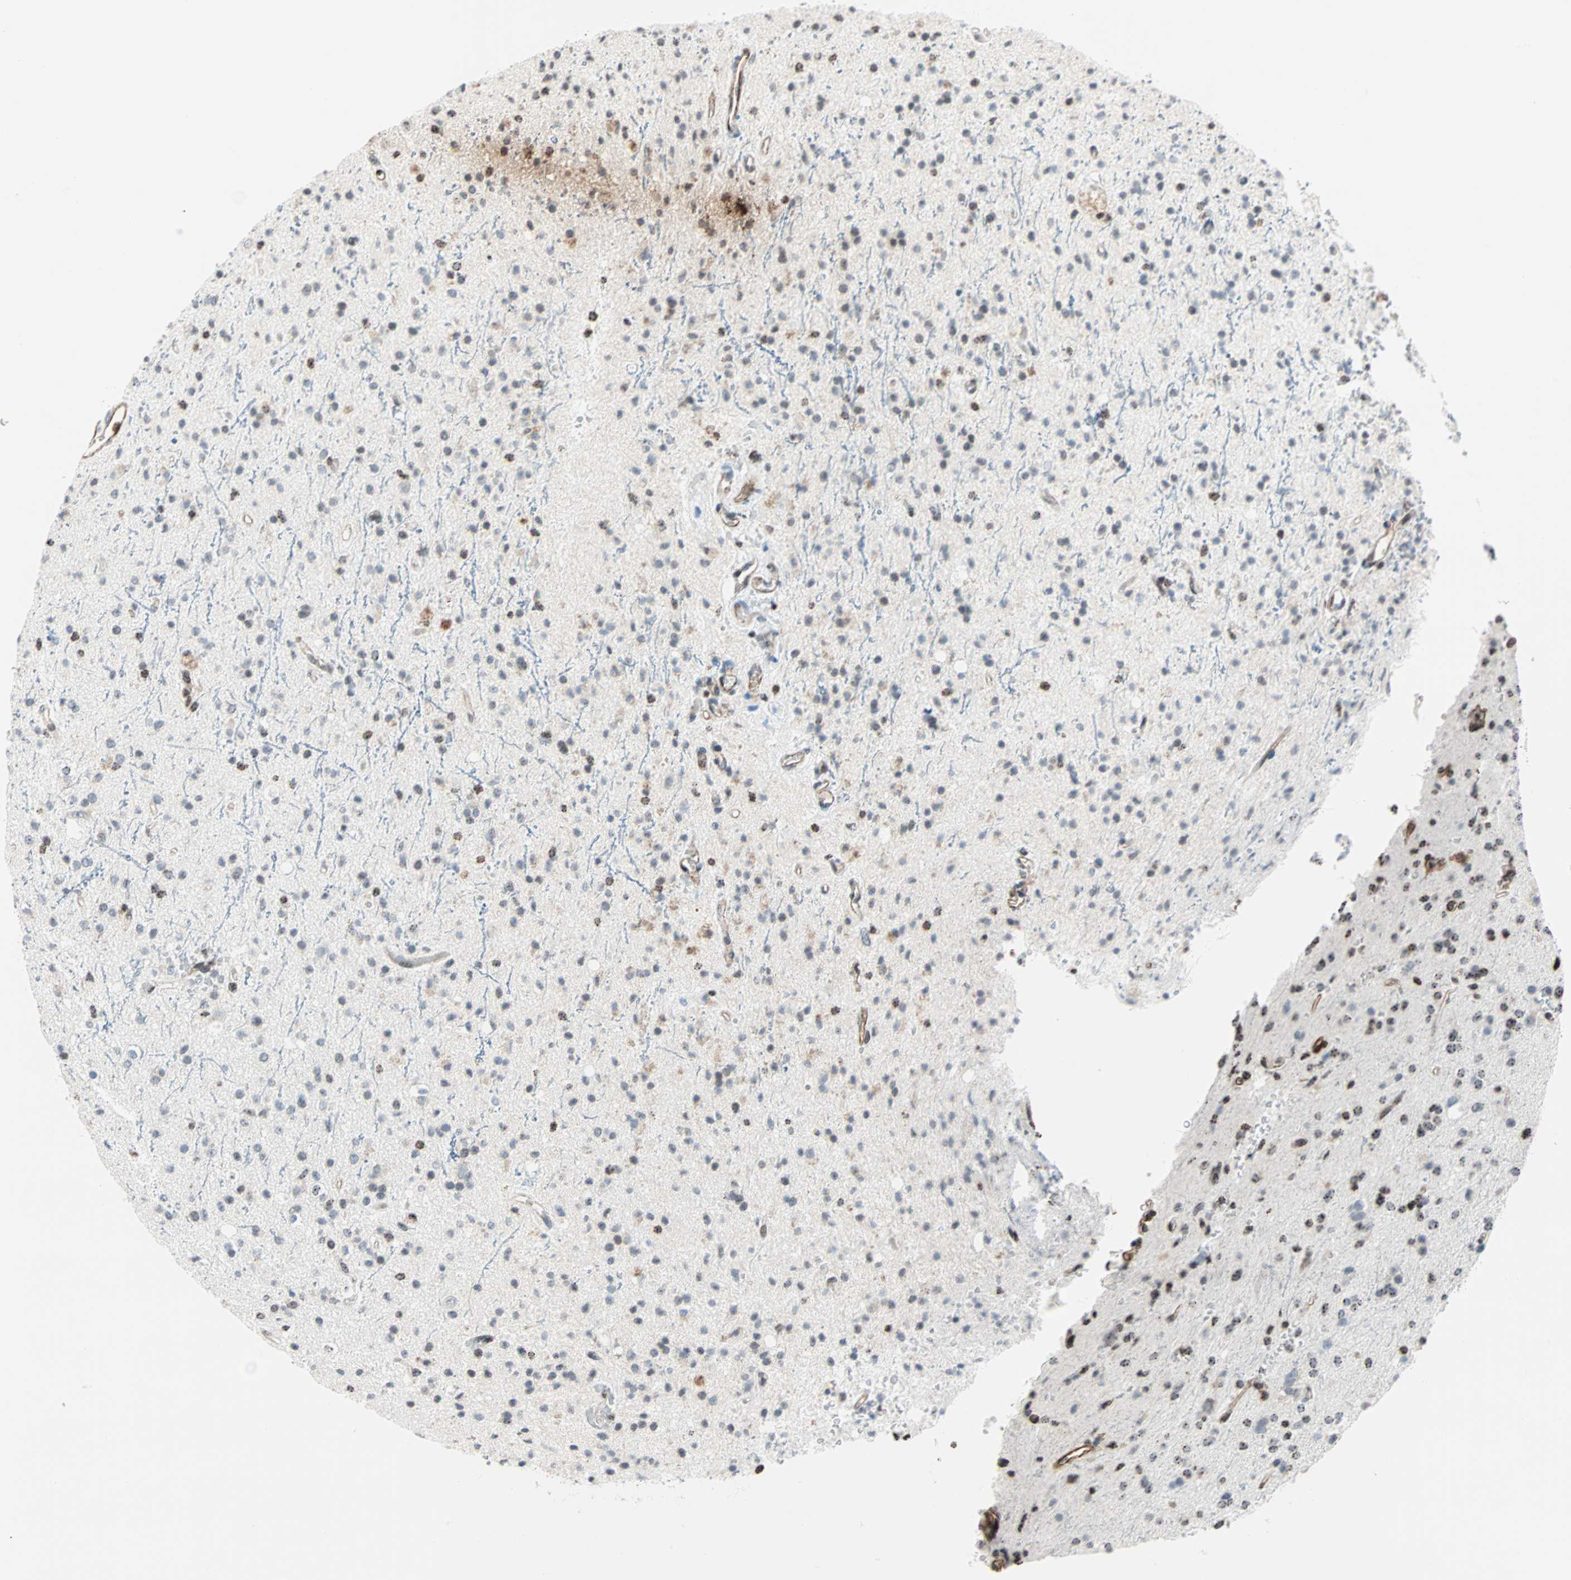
{"staining": {"intensity": "weak", "quantity": "25%-75%", "location": "nuclear"}, "tissue": "glioma", "cell_type": "Tumor cells", "image_type": "cancer", "snomed": [{"axis": "morphology", "description": "Glioma, malignant, High grade"}, {"axis": "topography", "description": "Brain"}], "caption": "Malignant glioma (high-grade) stained with immunohistochemistry (IHC) reveals weak nuclear expression in about 25%-75% of tumor cells.", "gene": "CENPA", "patient": {"sex": "male", "age": 47}}